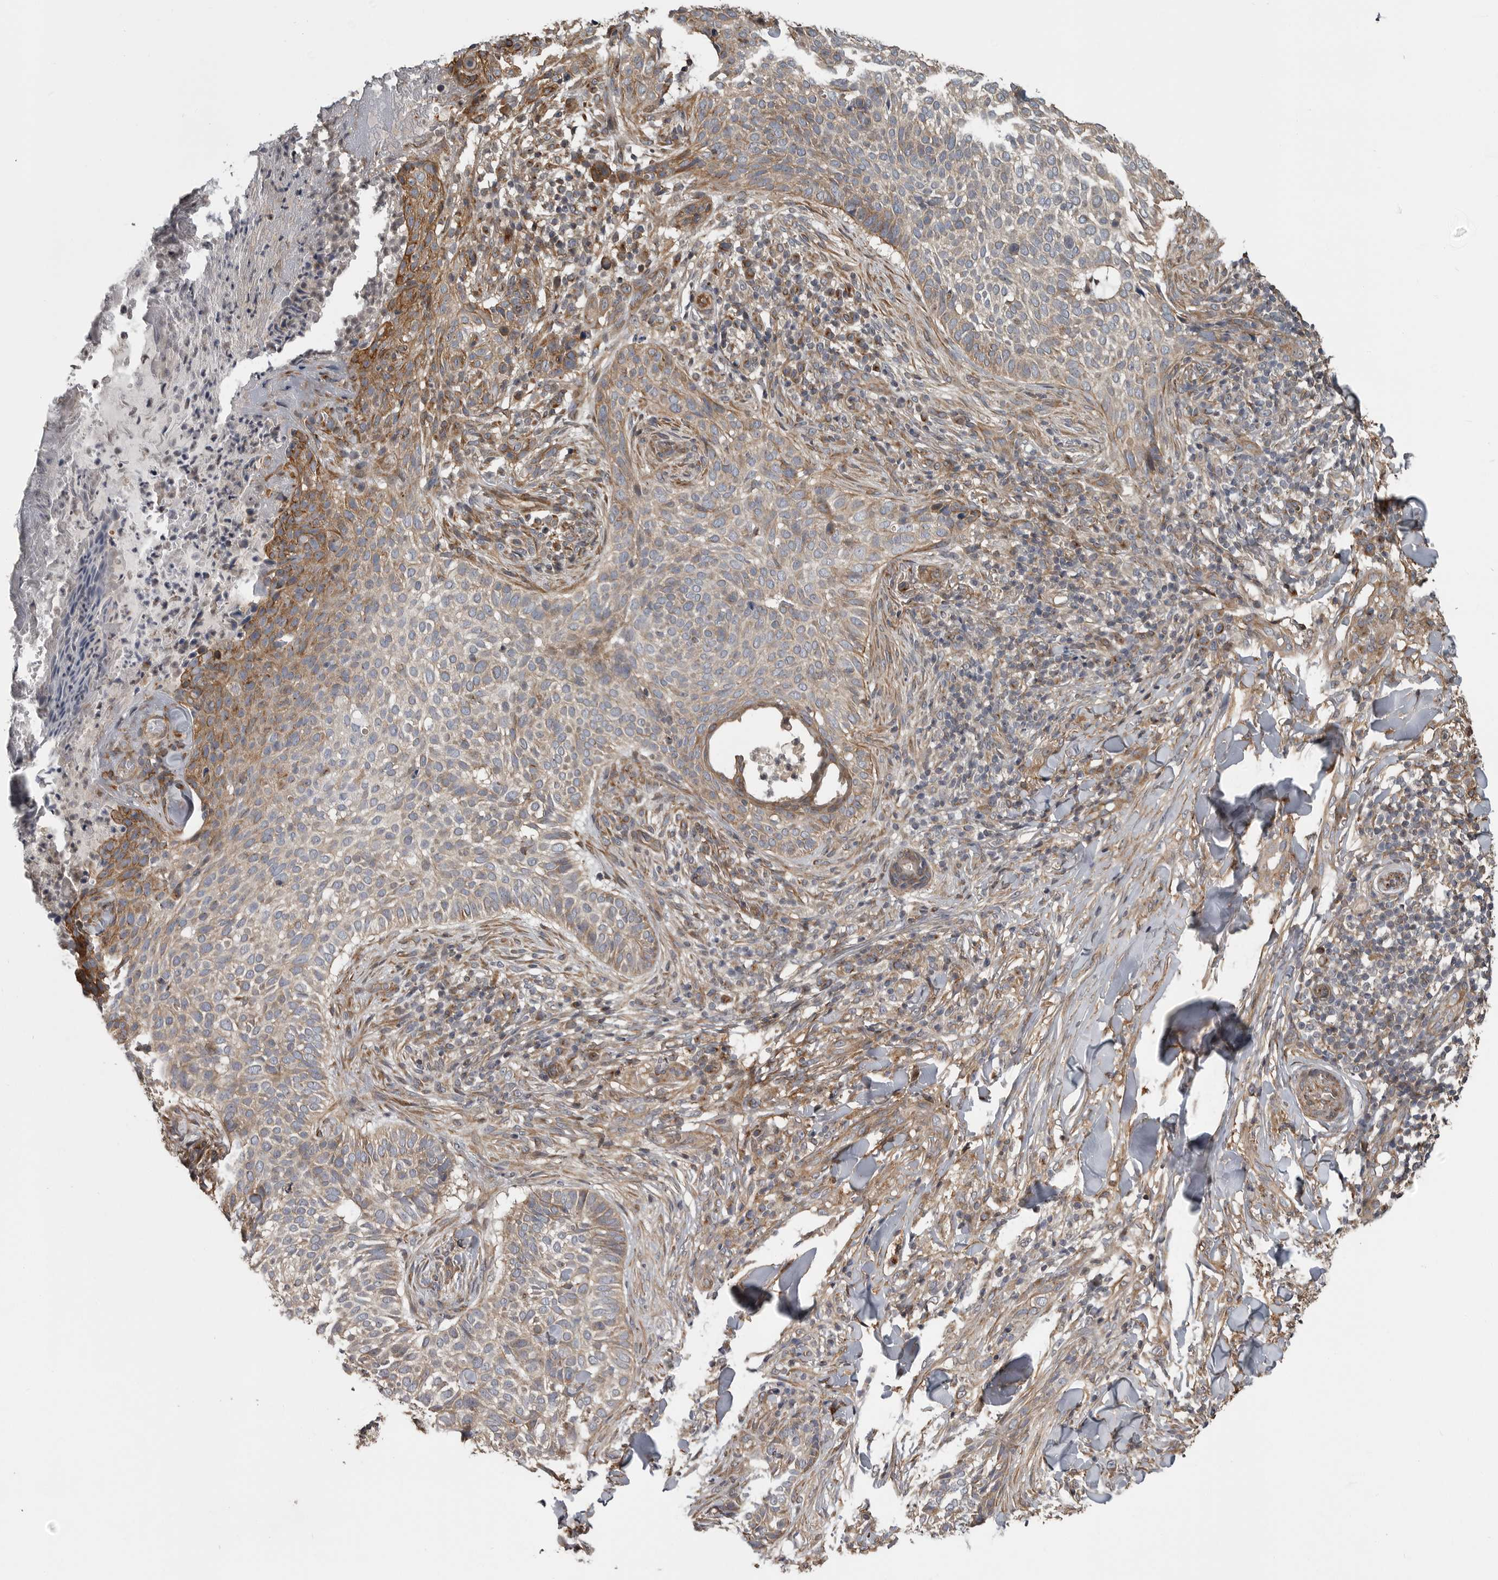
{"staining": {"intensity": "weak", "quantity": ">75%", "location": "cytoplasmic/membranous"}, "tissue": "skin cancer", "cell_type": "Tumor cells", "image_type": "cancer", "snomed": [{"axis": "morphology", "description": "Normal tissue, NOS"}, {"axis": "morphology", "description": "Basal cell carcinoma"}, {"axis": "topography", "description": "Skin"}], "caption": "IHC (DAB) staining of basal cell carcinoma (skin) displays weak cytoplasmic/membranous protein positivity in approximately >75% of tumor cells.", "gene": "ZNRF1", "patient": {"sex": "male", "age": 67}}